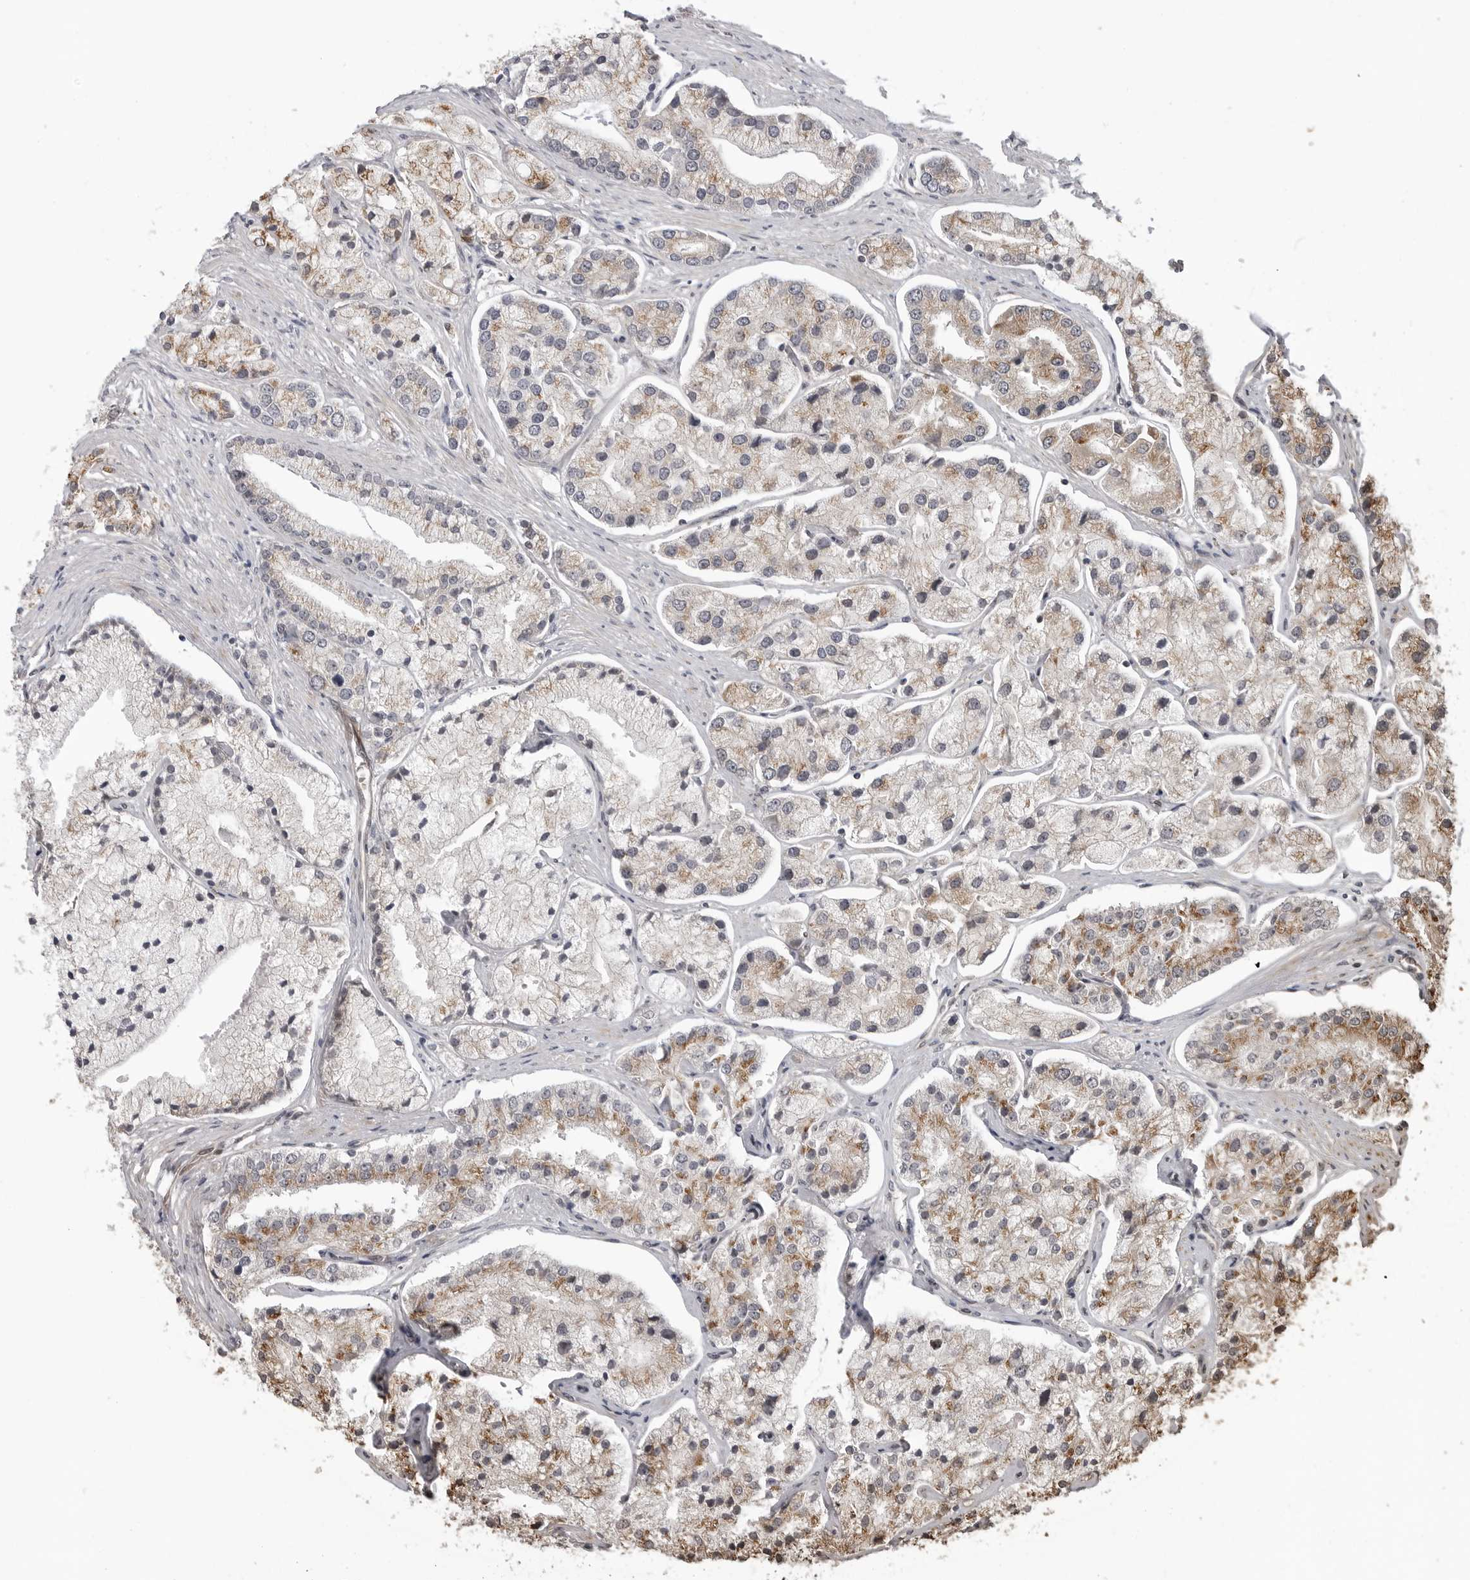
{"staining": {"intensity": "moderate", "quantity": ">75%", "location": "cytoplasmic/membranous"}, "tissue": "prostate cancer", "cell_type": "Tumor cells", "image_type": "cancer", "snomed": [{"axis": "morphology", "description": "Adenocarcinoma, High grade"}, {"axis": "topography", "description": "Prostate"}], "caption": "Protein expression analysis of human prostate cancer reveals moderate cytoplasmic/membranous positivity in approximately >75% of tumor cells.", "gene": "LRRC45", "patient": {"sex": "male", "age": 50}}